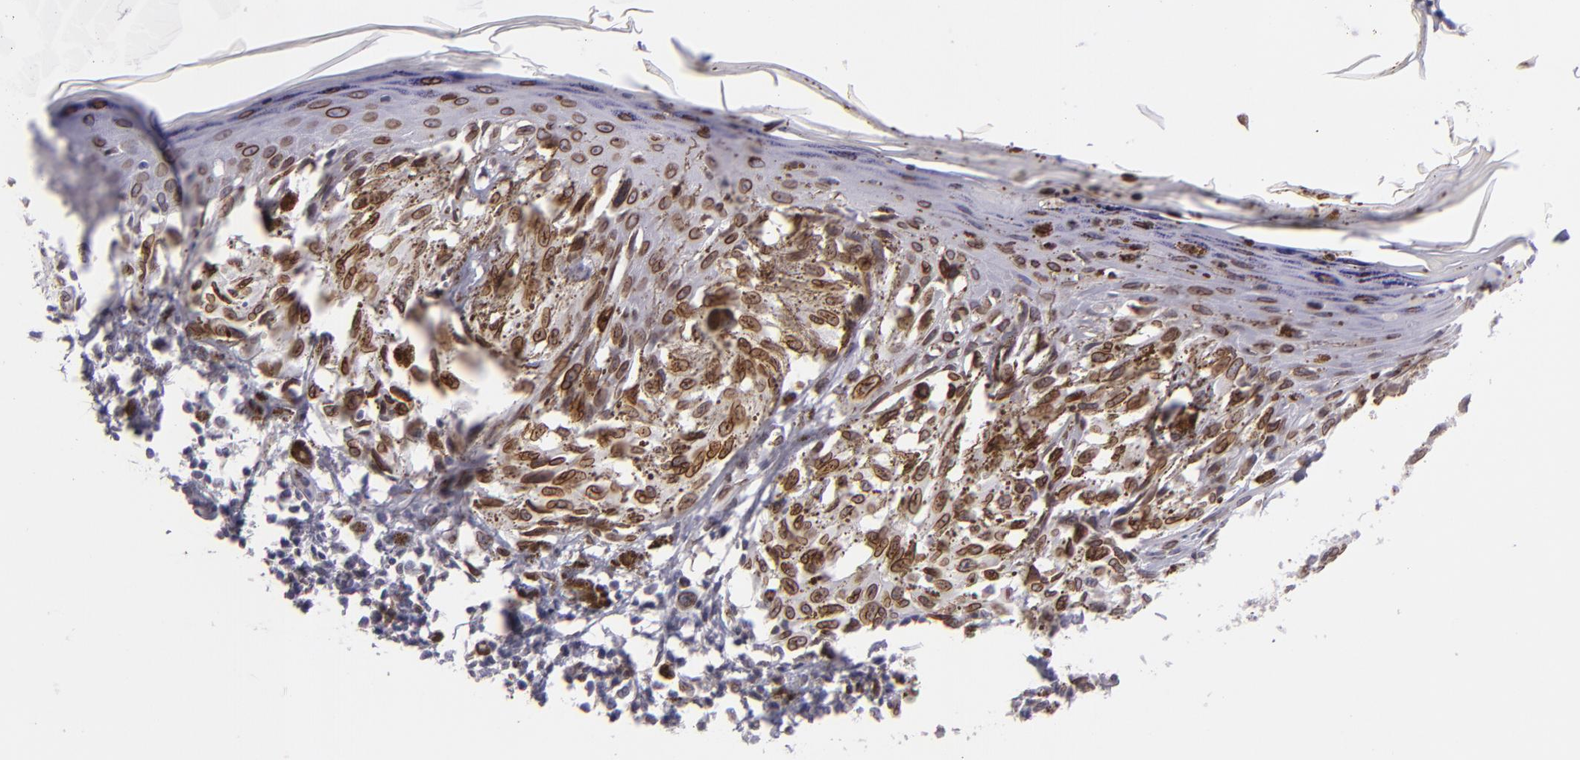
{"staining": {"intensity": "strong", "quantity": ">75%", "location": "nuclear"}, "tissue": "melanoma", "cell_type": "Tumor cells", "image_type": "cancer", "snomed": [{"axis": "morphology", "description": "Malignant melanoma, NOS"}, {"axis": "topography", "description": "Skin"}], "caption": "A brown stain shows strong nuclear positivity of a protein in melanoma tumor cells.", "gene": "EMD", "patient": {"sex": "female", "age": 72}}